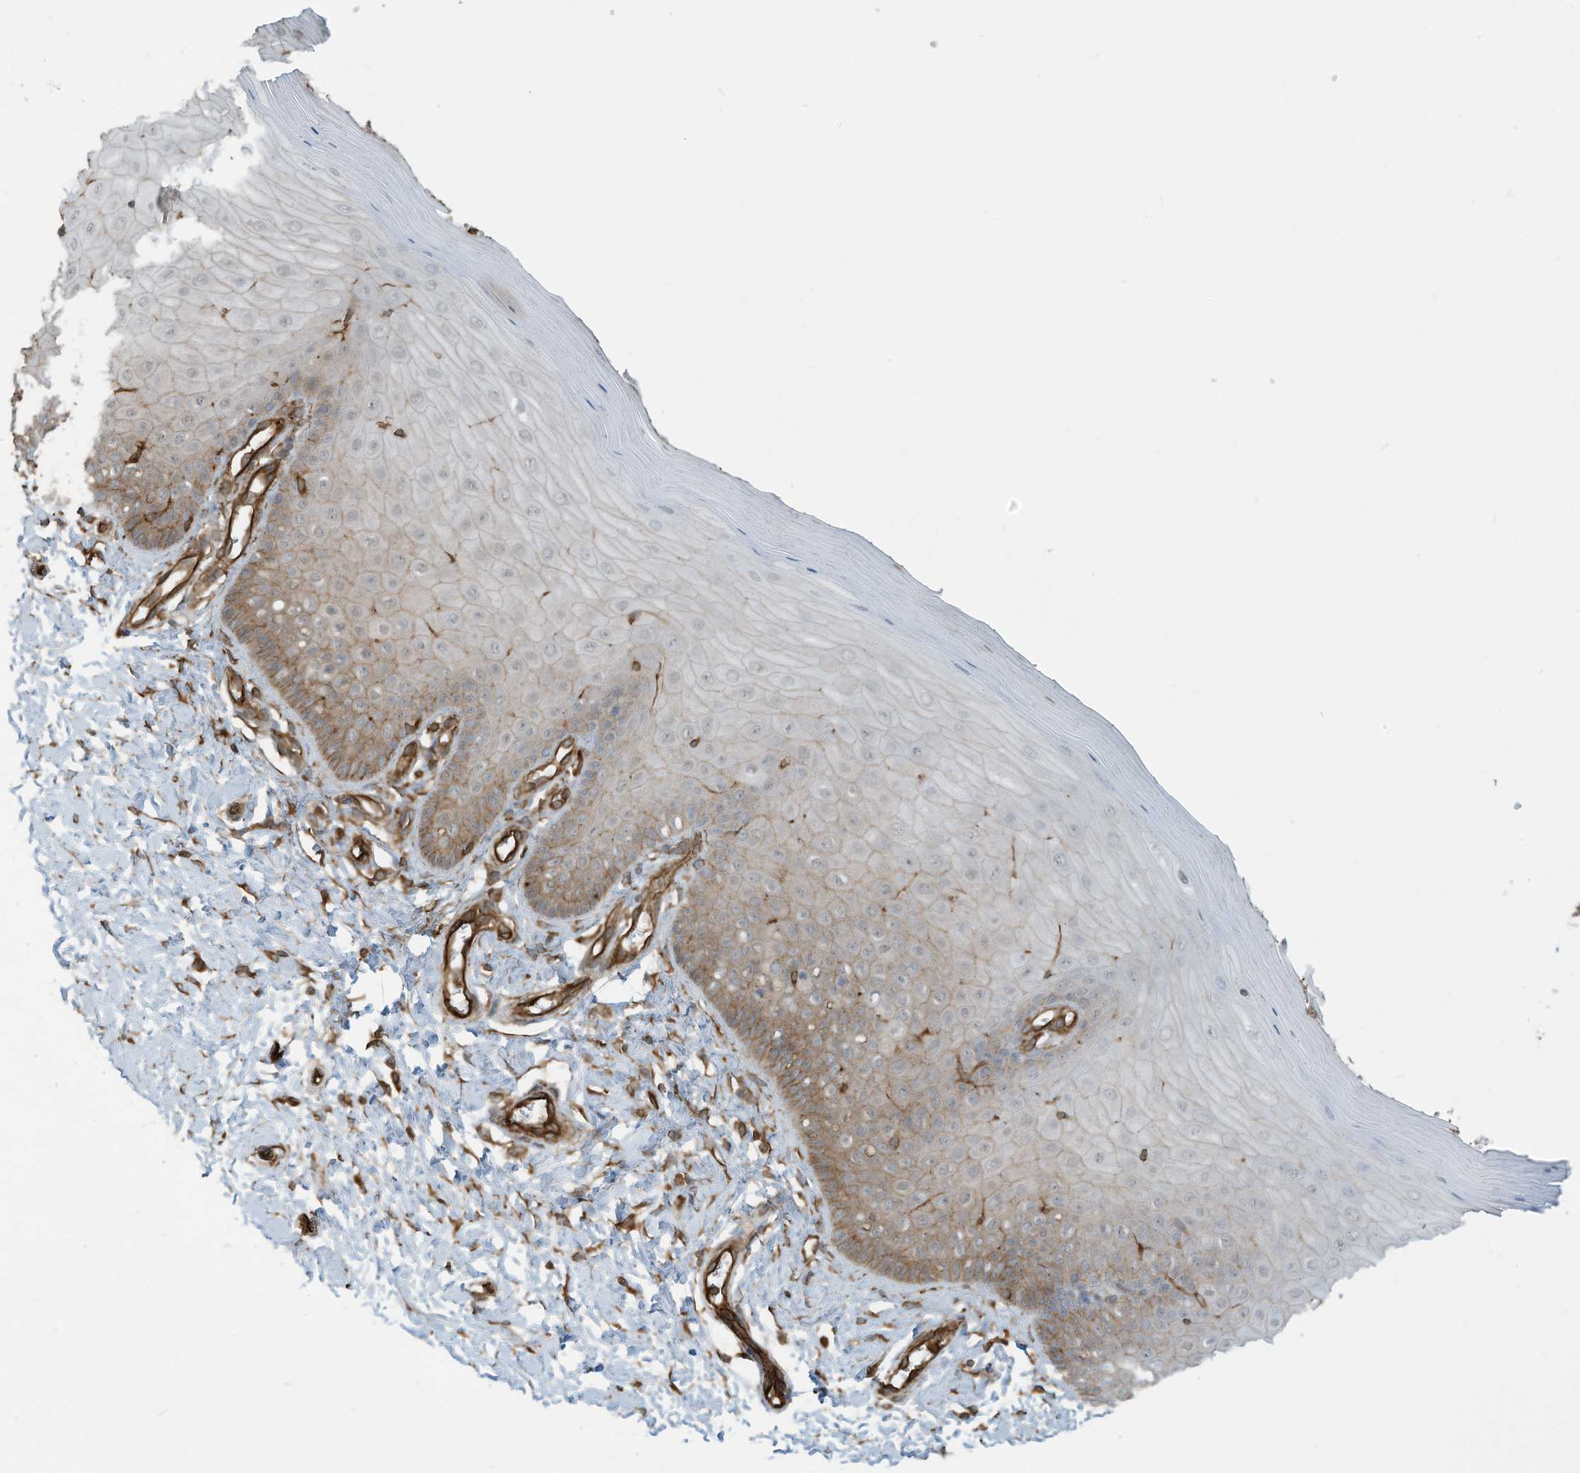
{"staining": {"intensity": "strong", "quantity": ">75%", "location": "cytoplasmic/membranous"}, "tissue": "cervix", "cell_type": "Glandular cells", "image_type": "normal", "snomed": [{"axis": "morphology", "description": "Normal tissue, NOS"}, {"axis": "topography", "description": "Cervix"}], "caption": "Immunohistochemistry micrograph of unremarkable human cervix stained for a protein (brown), which shows high levels of strong cytoplasmic/membranous expression in approximately >75% of glandular cells.", "gene": "SLC9A2", "patient": {"sex": "female", "age": 55}}